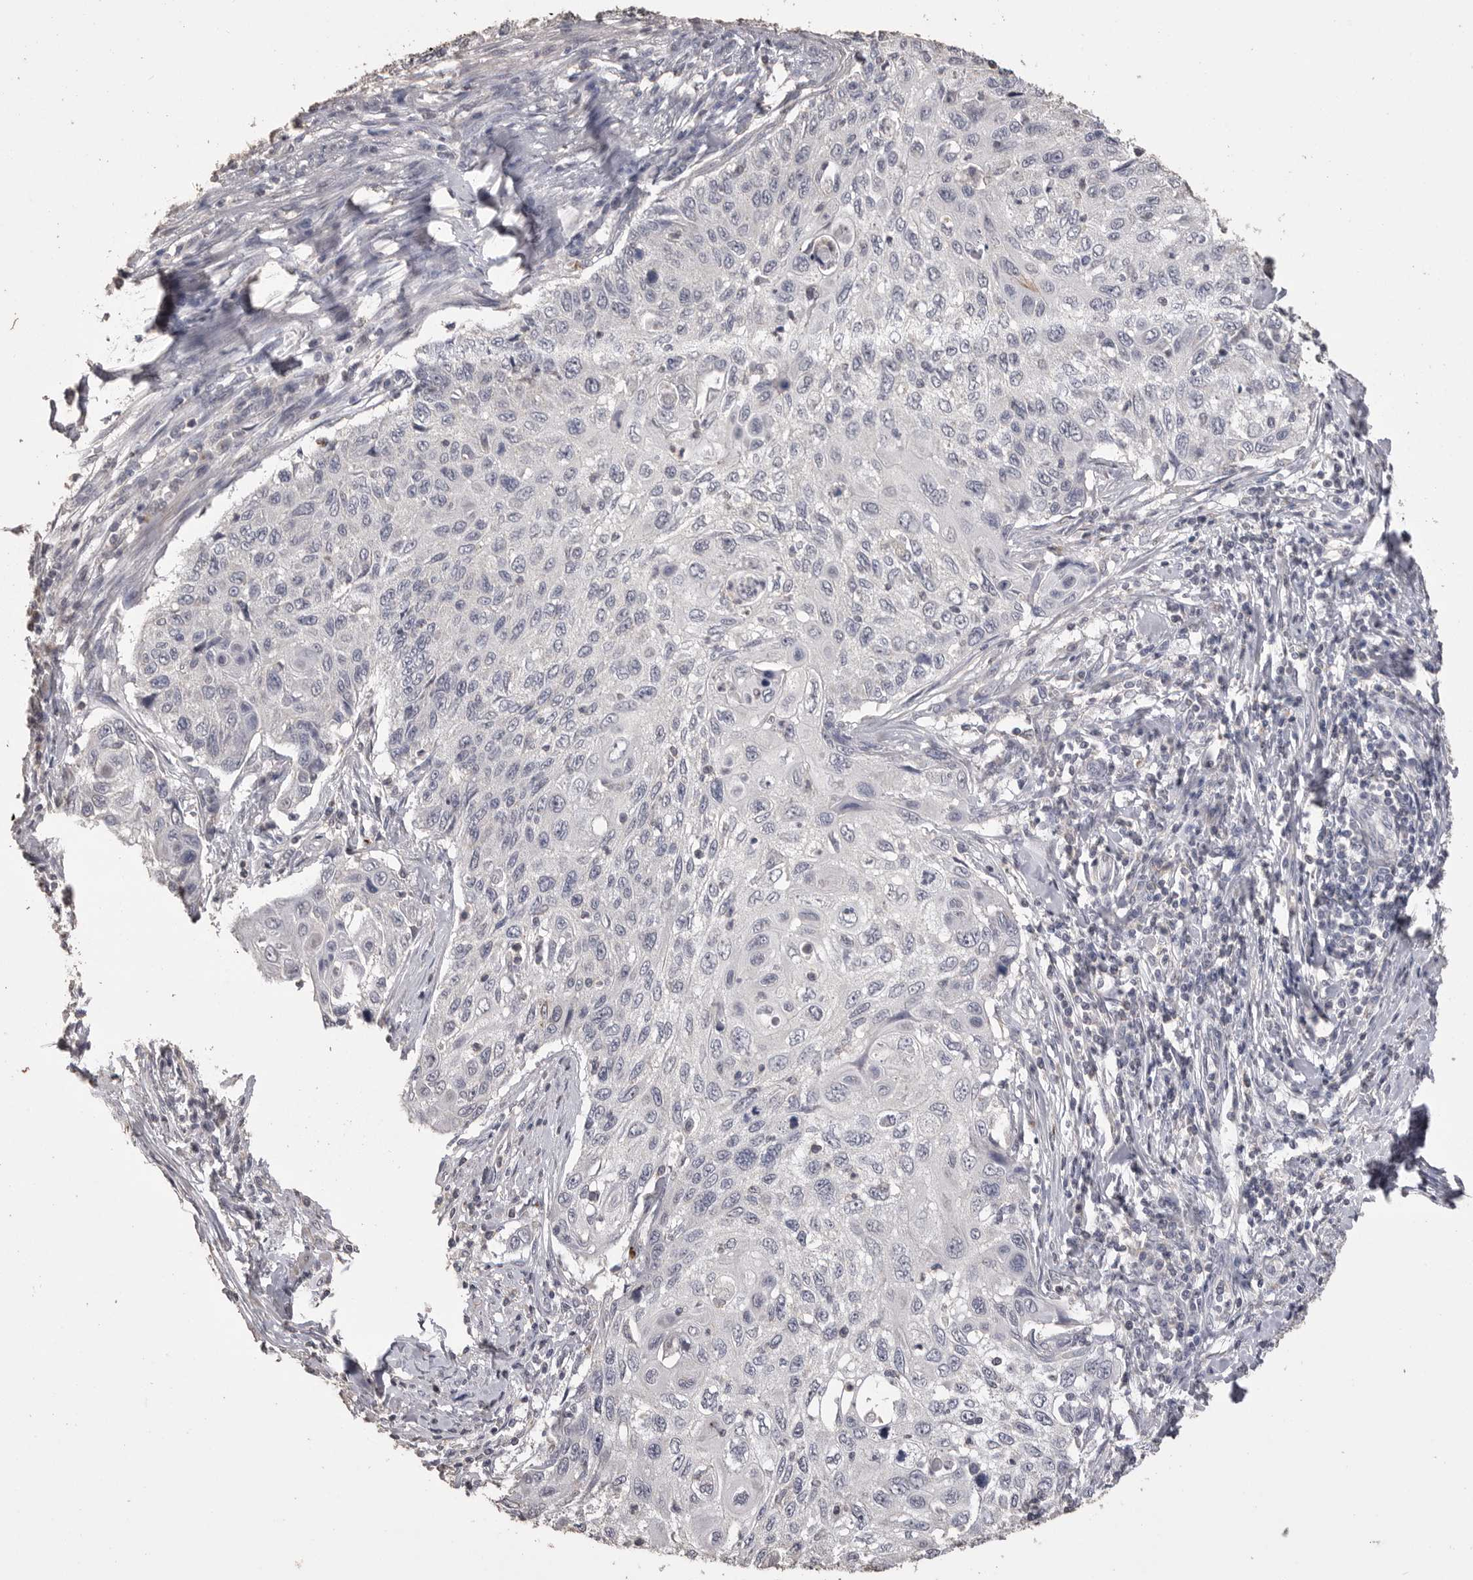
{"staining": {"intensity": "negative", "quantity": "none", "location": "none"}, "tissue": "cervical cancer", "cell_type": "Tumor cells", "image_type": "cancer", "snomed": [{"axis": "morphology", "description": "Squamous cell carcinoma, NOS"}, {"axis": "topography", "description": "Cervix"}], "caption": "An image of human cervical cancer (squamous cell carcinoma) is negative for staining in tumor cells. Nuclei are stained in blue.", "gene": "MMP7", "patient": {"sex": "female", "age": 70}}